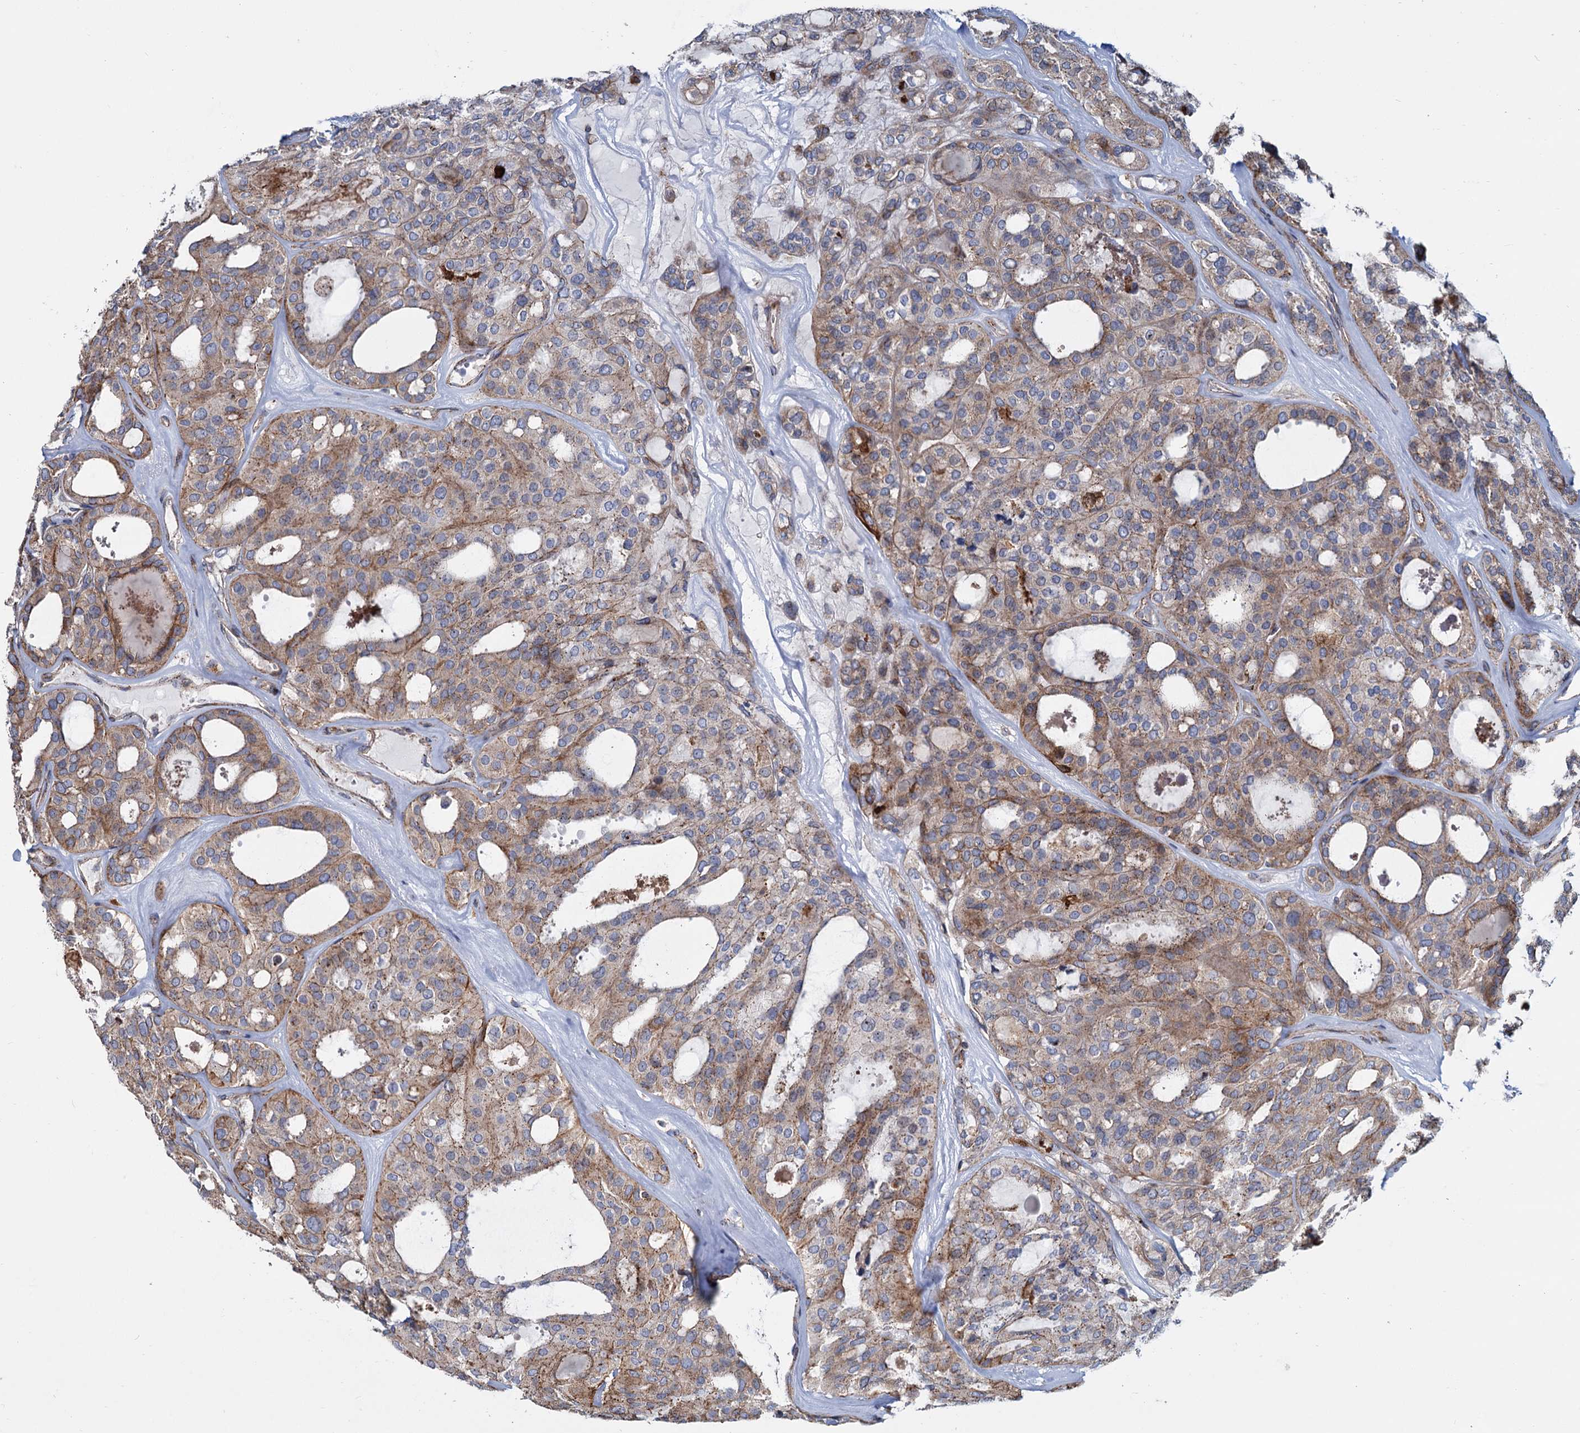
{"staining": {"intensity": "weak", "quantity": "25%-75%", "location": "cytoplasmic/membranous"}, "tissue": "thyroid cancer", "cell_type": "Tumor cells", "image_type": "cancer", "snomed": [{"axis": "morphology", "description": "Follicular adenoma carcinoma, NOS"}, {"axis": "topography", "description": "Thyroid gland"}], "caption": "Immunohistochemical staining of human follicular adenoma carcinoma (thyroid) shows low levels of weak cytoplasmic/membranous protein staining in approximately 25%-75% of tumor cells.", "gene": "PSEN1", "patient": {"sex": "male", "age": 75}}